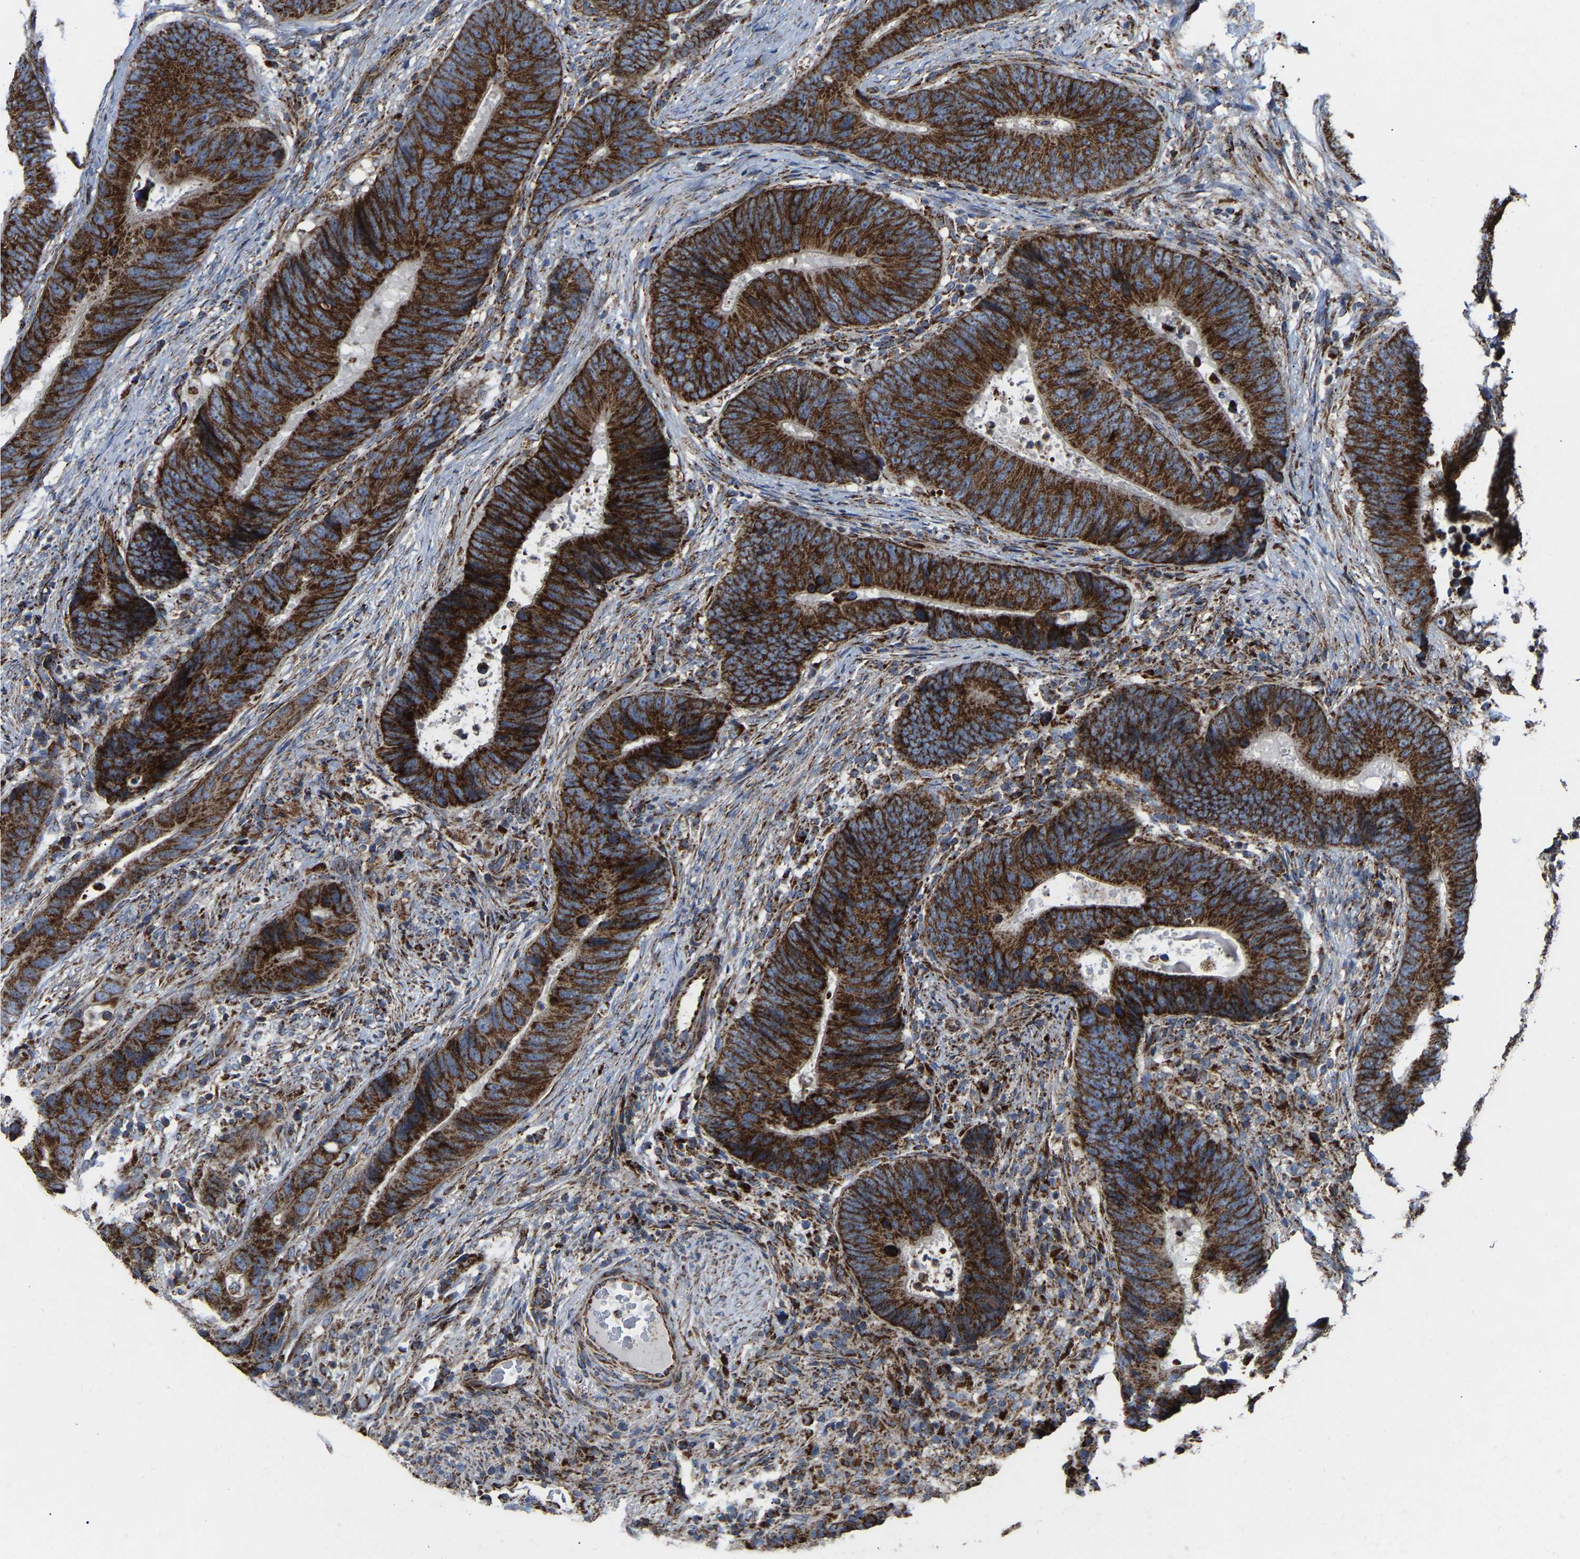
{"staining": {"intensity": "strong", "quantity": ">75%", "location": "cytoplasmic/membranous"}, "tissue": "colorectal cancer", "cell_type": "Tumor cells", "image_type": "cancer", "snomed": [{"axis": "morphology", "description": "Adenocarcinoma, NOS"}, {"axis": "topography", "description": "Colon"}], "caption": "Immunohistochemistry (IHC) micrograph of colorectal cancer (adenocarcinoma) stained for a protein (brown), which demonstrates high levels of strong cytoplasmic/membranous staining in about >75% of tumor cells.", "gene": "NDUFV3", "patient": {"sex": "male", "age": 56}}